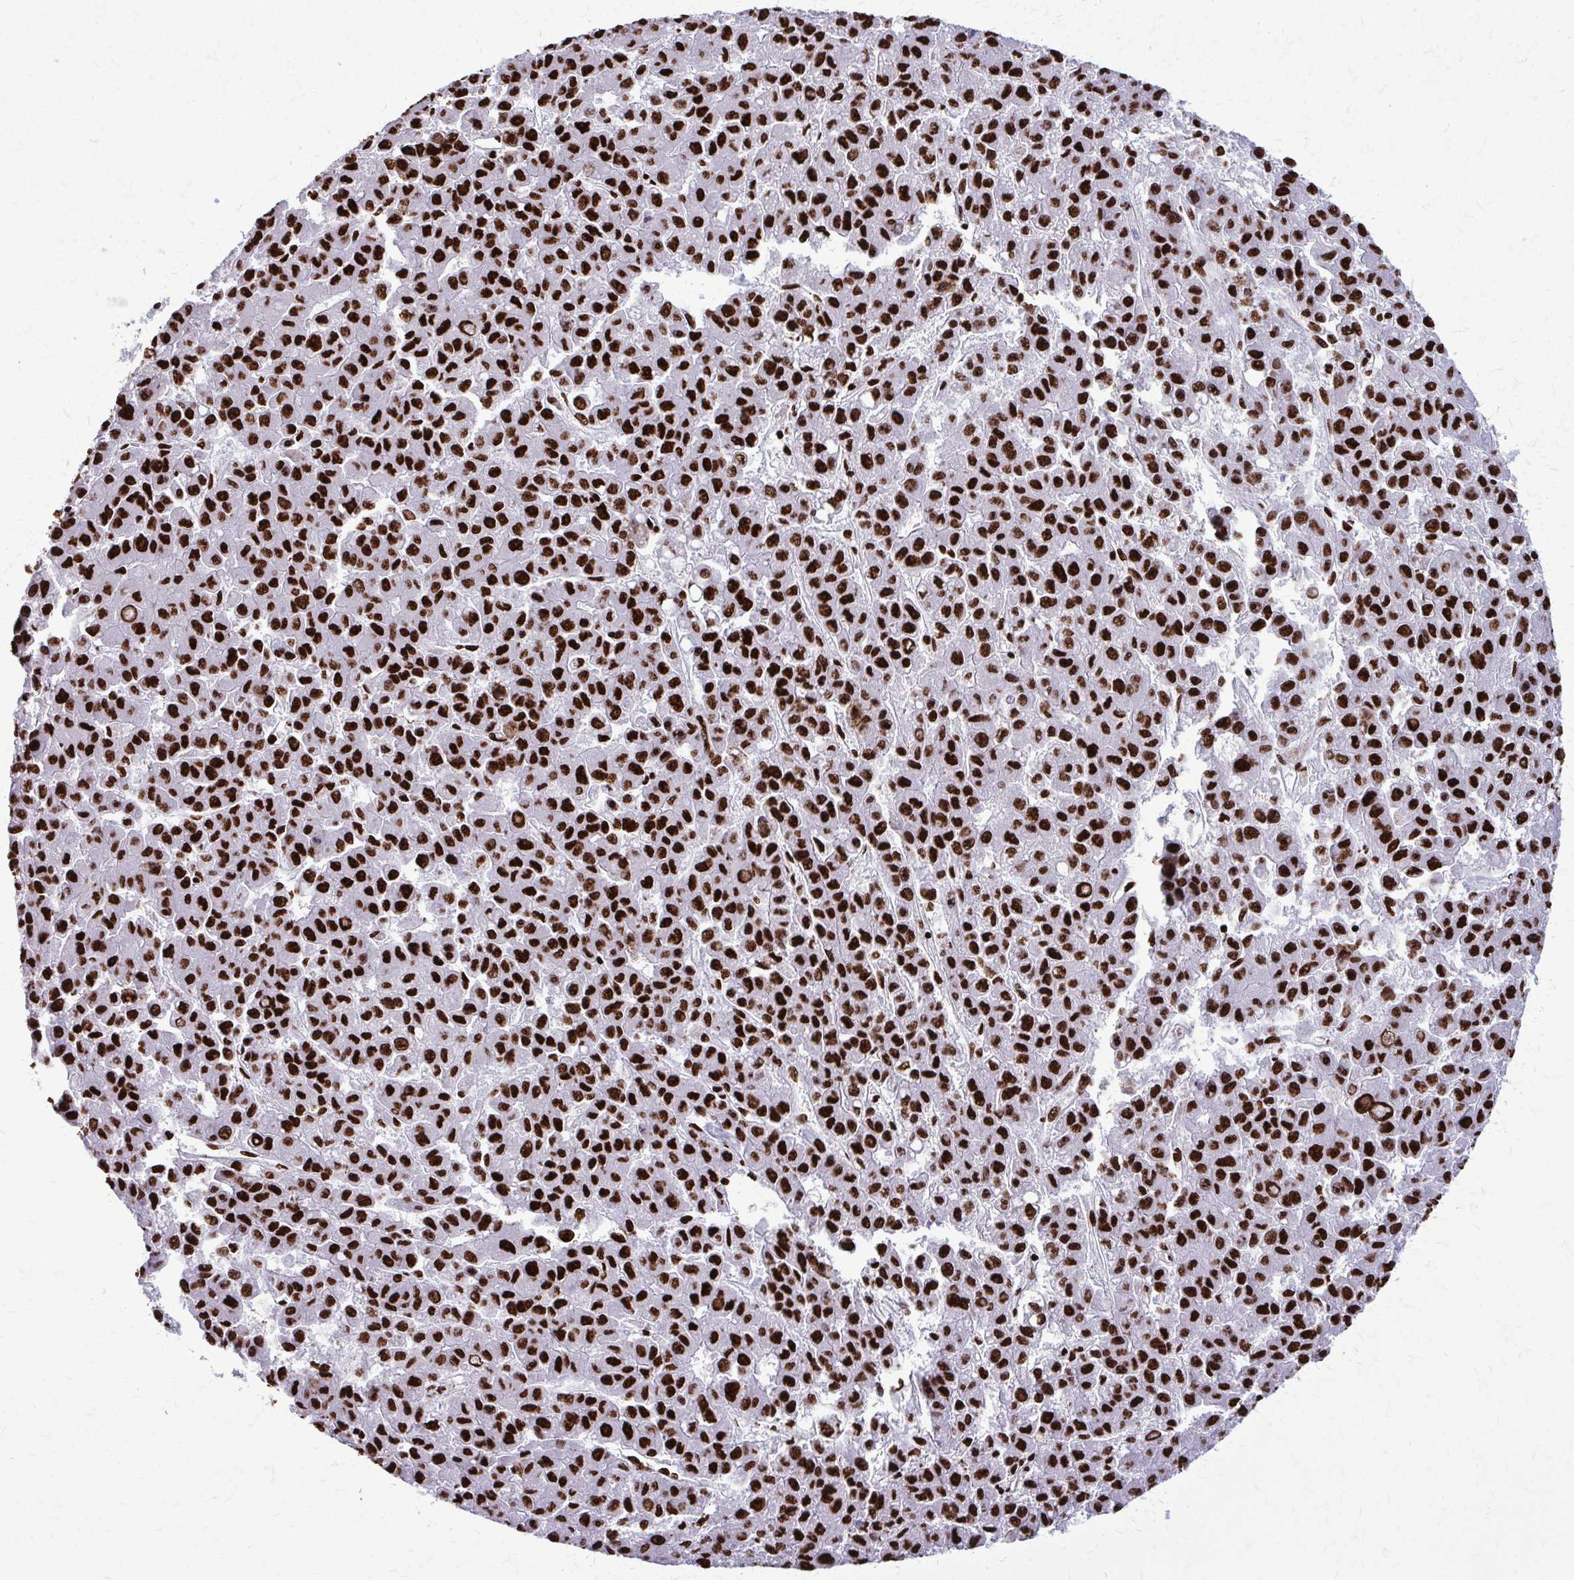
{"staining": {"intensity": "strong", "quantity": ">75%", "location": "nuclear"}, "tissue": "liver cancer", "cell_type": "Tumor cells", "image_type": "cancer", "snomed": [{"axis": "morphology", "description": "Carcinoma, Hepatocellular, NOS"}, {"axis": "topography", "description": "Liver"}], "caption": "Immunohistochemical staining of human liver cancer (hepatocellular carcinoma) shows high levels of strong nuclear protein positivity in approximately >75% of tumor cells. Immunohistochemistry stains the protein of interest in brown and the nuclei are stained blue.", "gene": "SFPQ", "patient": {"sex": "male", "age": 70}}